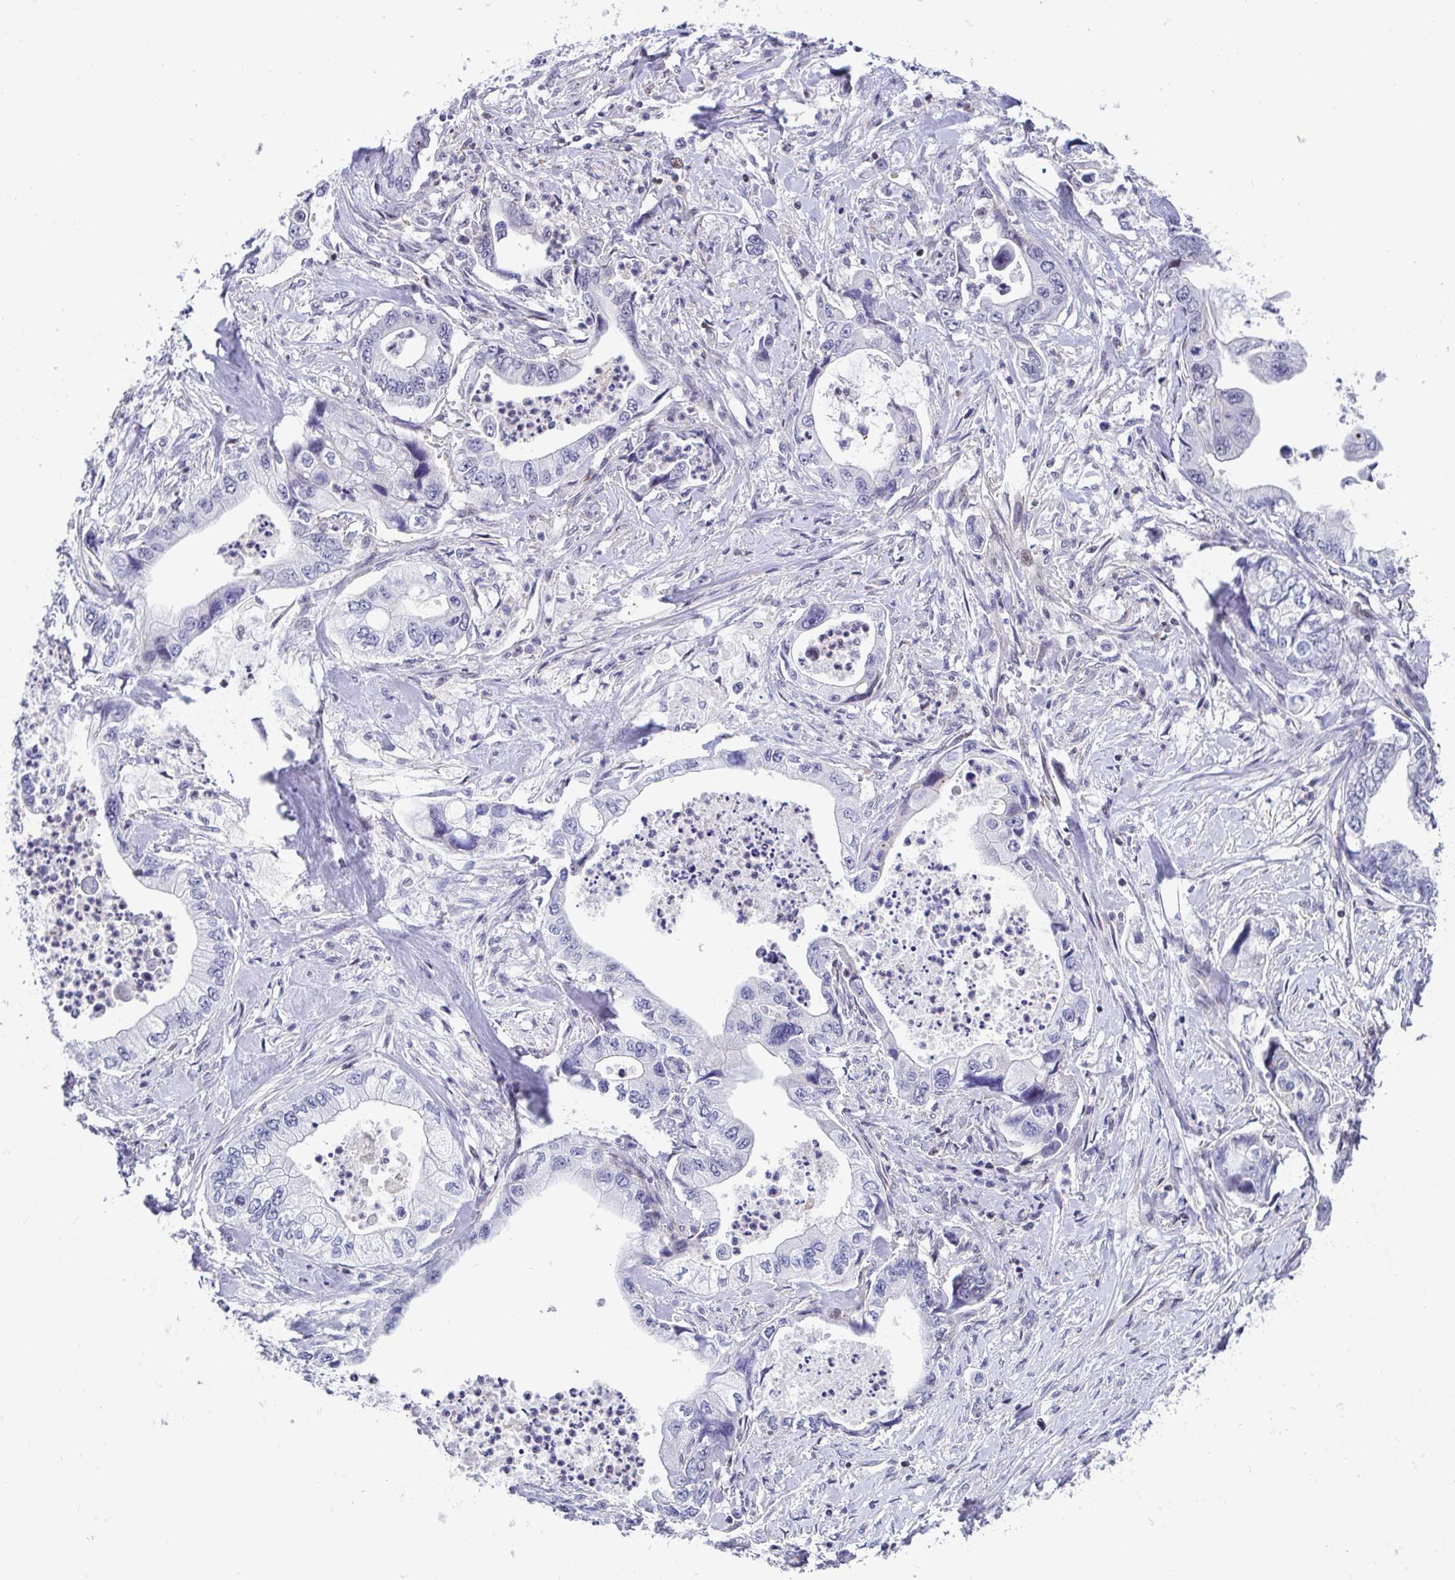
{"staining": {"intensity": "negative", "quantity": "none", "location": "none"}, "tissue": "stomach cancer", "cell_type": "Tumor cells", "image_type": "cancer", "snomed": [{"axis": "morphology", "description": "Adenocarcinoma, NOS"}, {"axis": "topography", "description": "Pancreas"}, {"axis": "topography", "description": "Stomach, upper"}], "caption": "This photomicrograph is of adenocarcinoma (stomach) stained with immunohistochemistry to label a protein in brown with the nuclei are counter-stained blue. There is no staining in tumor cells.", "gene": "WDR72", "patient": {"sex": "male", "age": 77}}